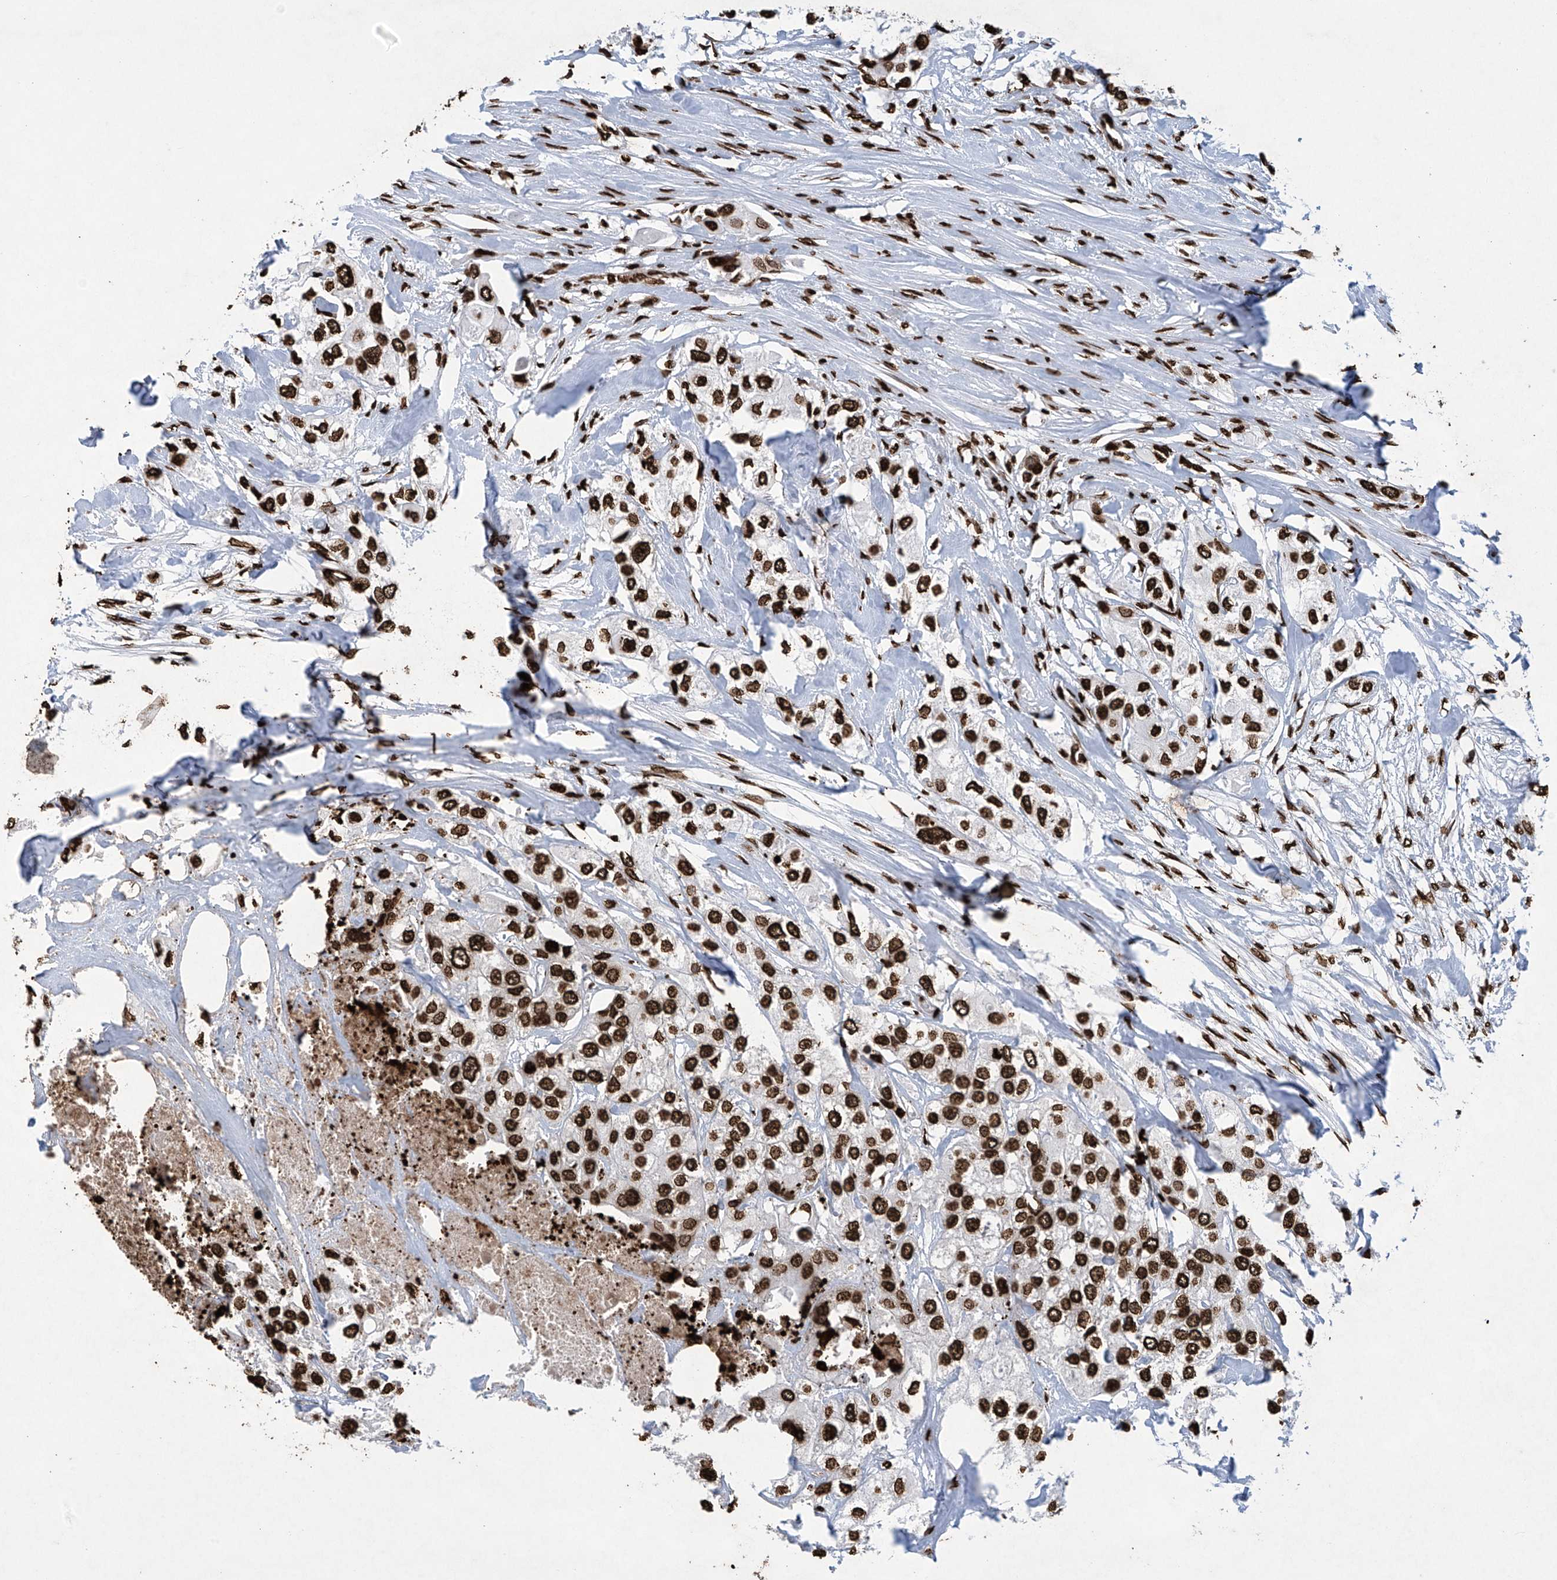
{"staining": {"intensity": "strong", "quantity": ">75%", "location": "nuclear"}, "tissue": "urothelial cancer", "cell_type": "Tumor cells", "image_type": "cancer", "snomed": [{"axis": "morphology", "description": "Urothelial carcinoma, High grade"}, {"axis": "topography", "description": "Urinary bladder"}], "caption": "Urothelial cancer tissue demonstrates strong nuclear expression in approximately >75% of tumor cells, visualized by immunohistochemistry.", "gene": "H3-3A", "patient": {"sex": "male", "age": 64}}